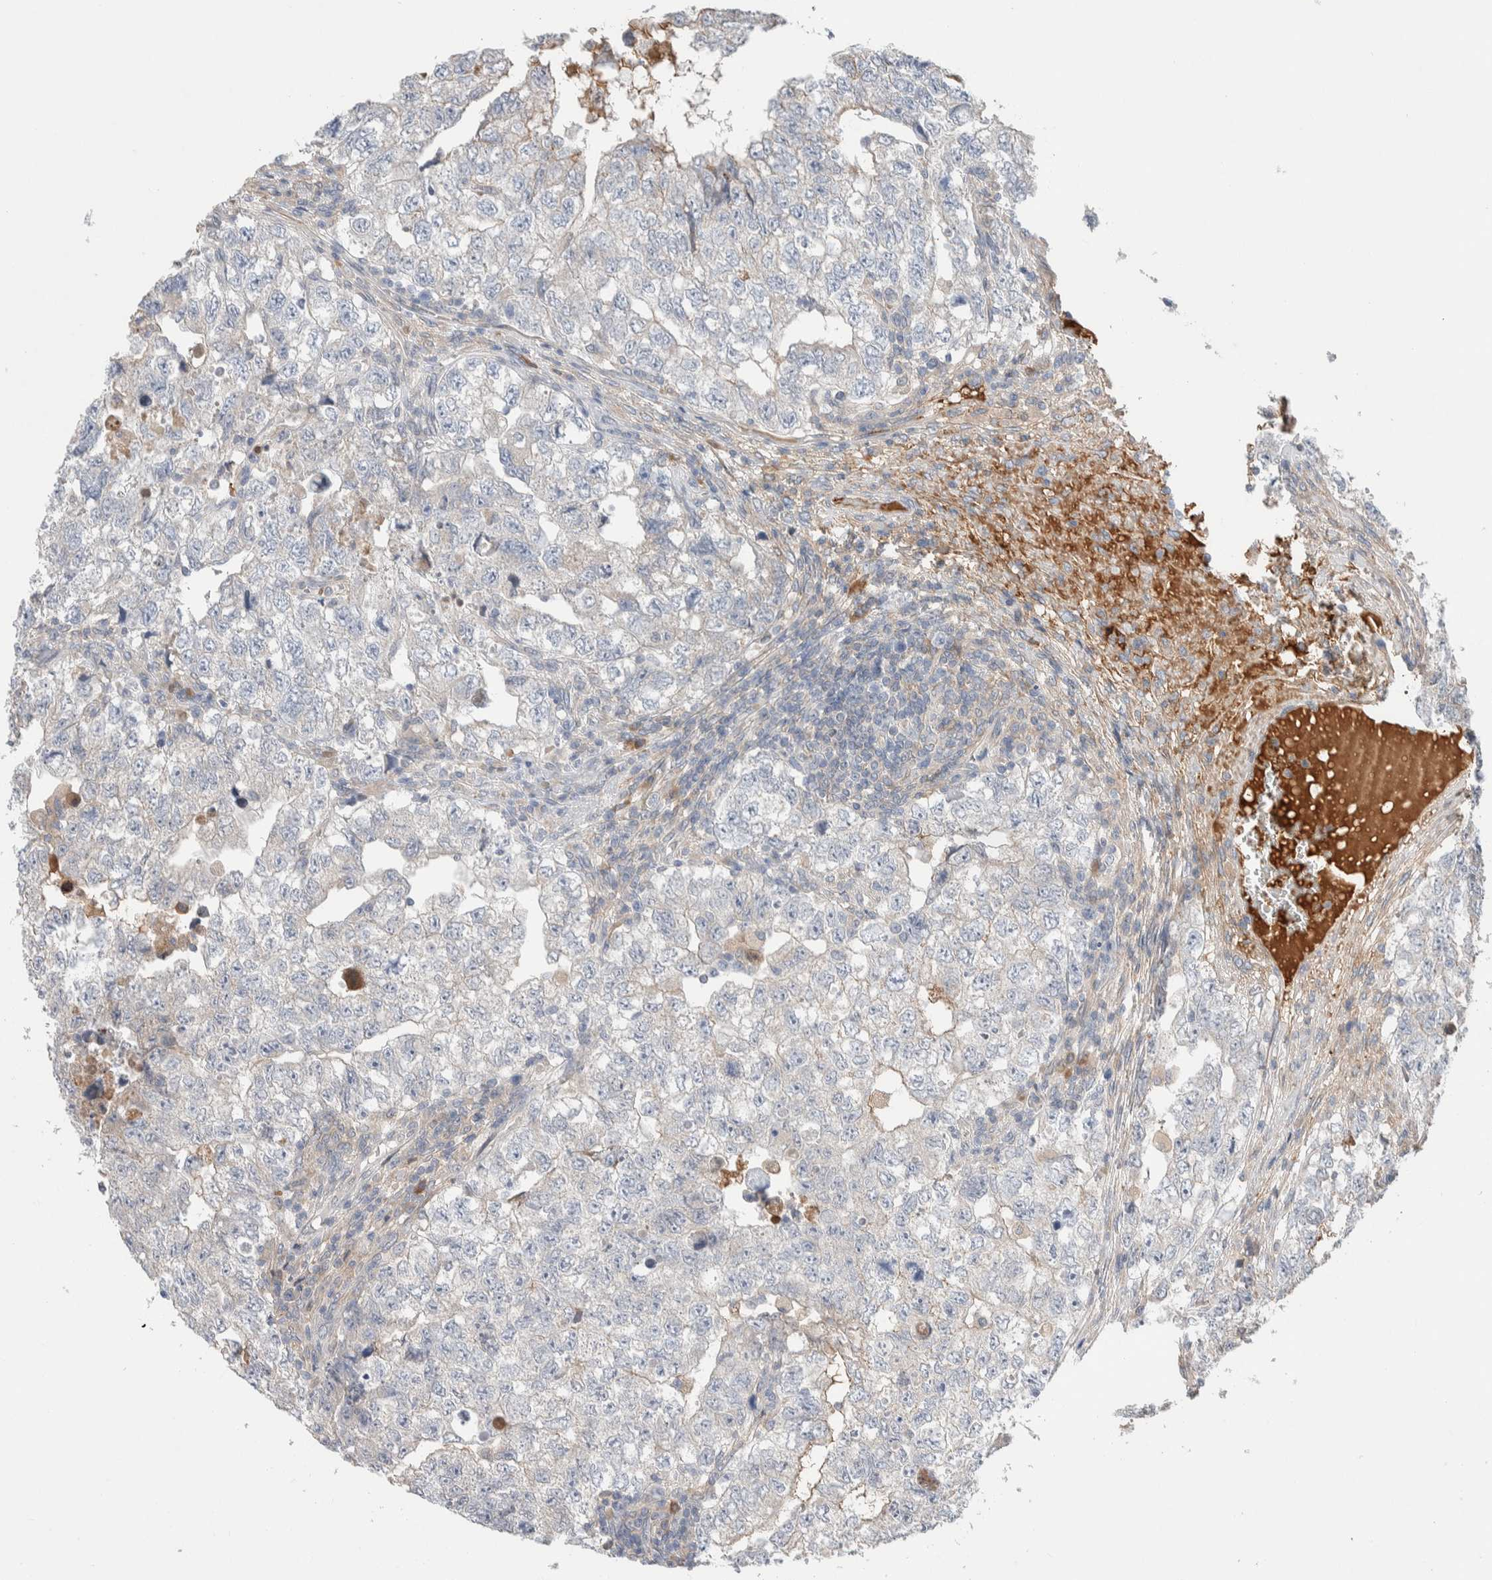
{"staining": {"intensity": "negative", "quantity": "none", "location": "none"}, "tissue": "testis cancer", "cell_type": "Tumor cells", "image_type": "cancer", "snomed": [{"axis": "morphology", "description": "Carcinoma, Embryonal, NOS"}, {"axis": "topography", "description": "Testis"}], "caption": "The photomicrograph shows no significant staining in tumor cells of testis embryonal carcinoma. The staining was performed using DAB to visualize the protein expression in brown, while the nuclei were stained in blue with hematoxylin (Magnification: 20x).", "gene": "RUSF1", "patient": {"sex": "male", "age": 36}}